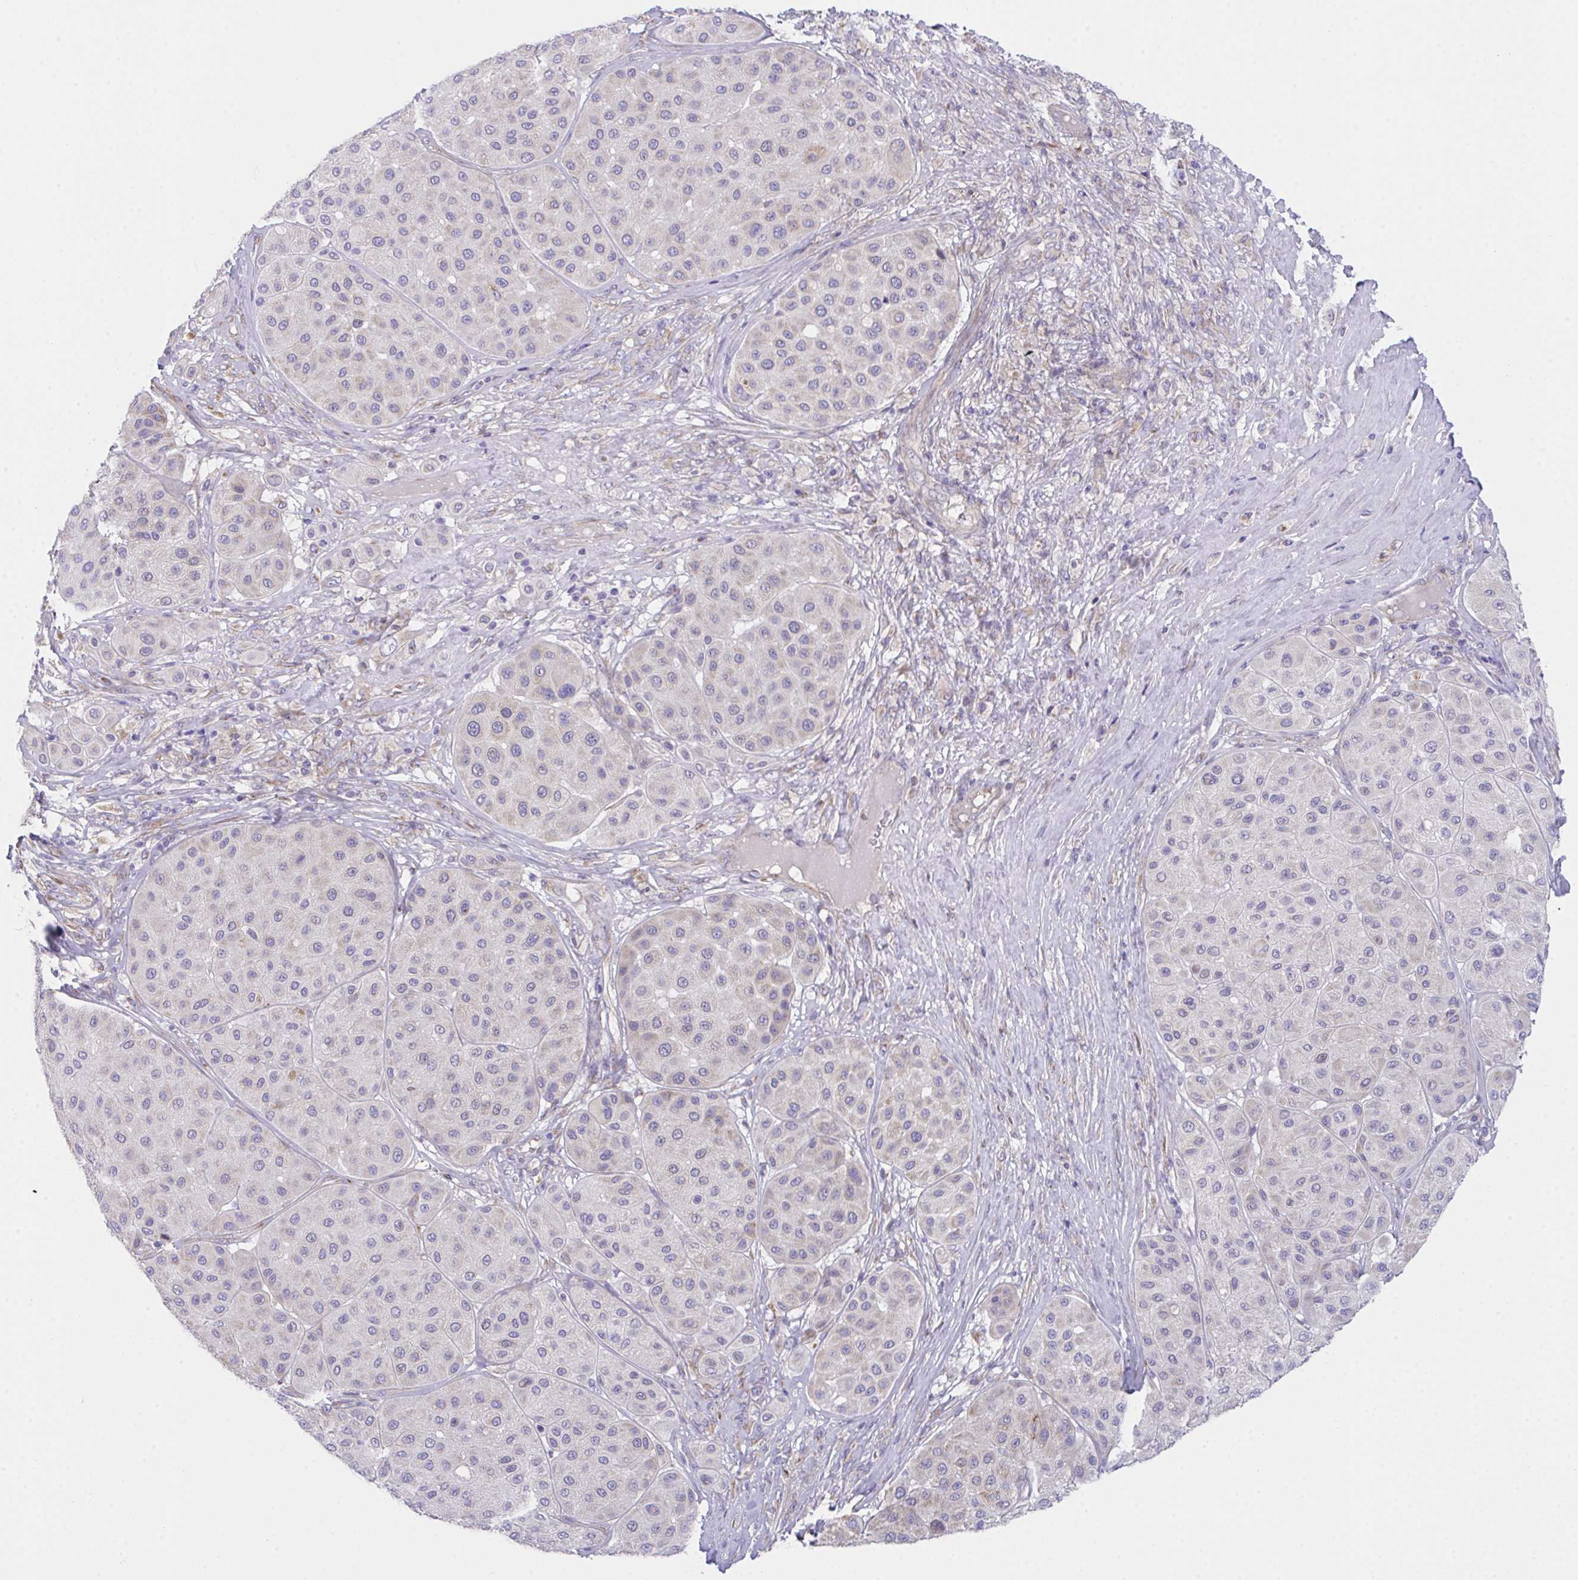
{"staining": {"intensity": "weak", "quantity": "<25%", "location": "cytoplasmic/membranous"}, "tissue": "melanoma", "cell_type": "Tumor cells", "image_type": "cancer", "snomed": [{"axis": "morphology", "description": "Malignant melanoma, Metastatic site"}, {"axis": "topography", "description": "Smooth muscle"}], "caption": "This is a photomicrograph of immunohistochemistry staining of malignant melanoma (metastatic site), which shows no positivity in tumor cells.", "gene": "MIA3", "patient": {"sex": "male", "age": 41}}